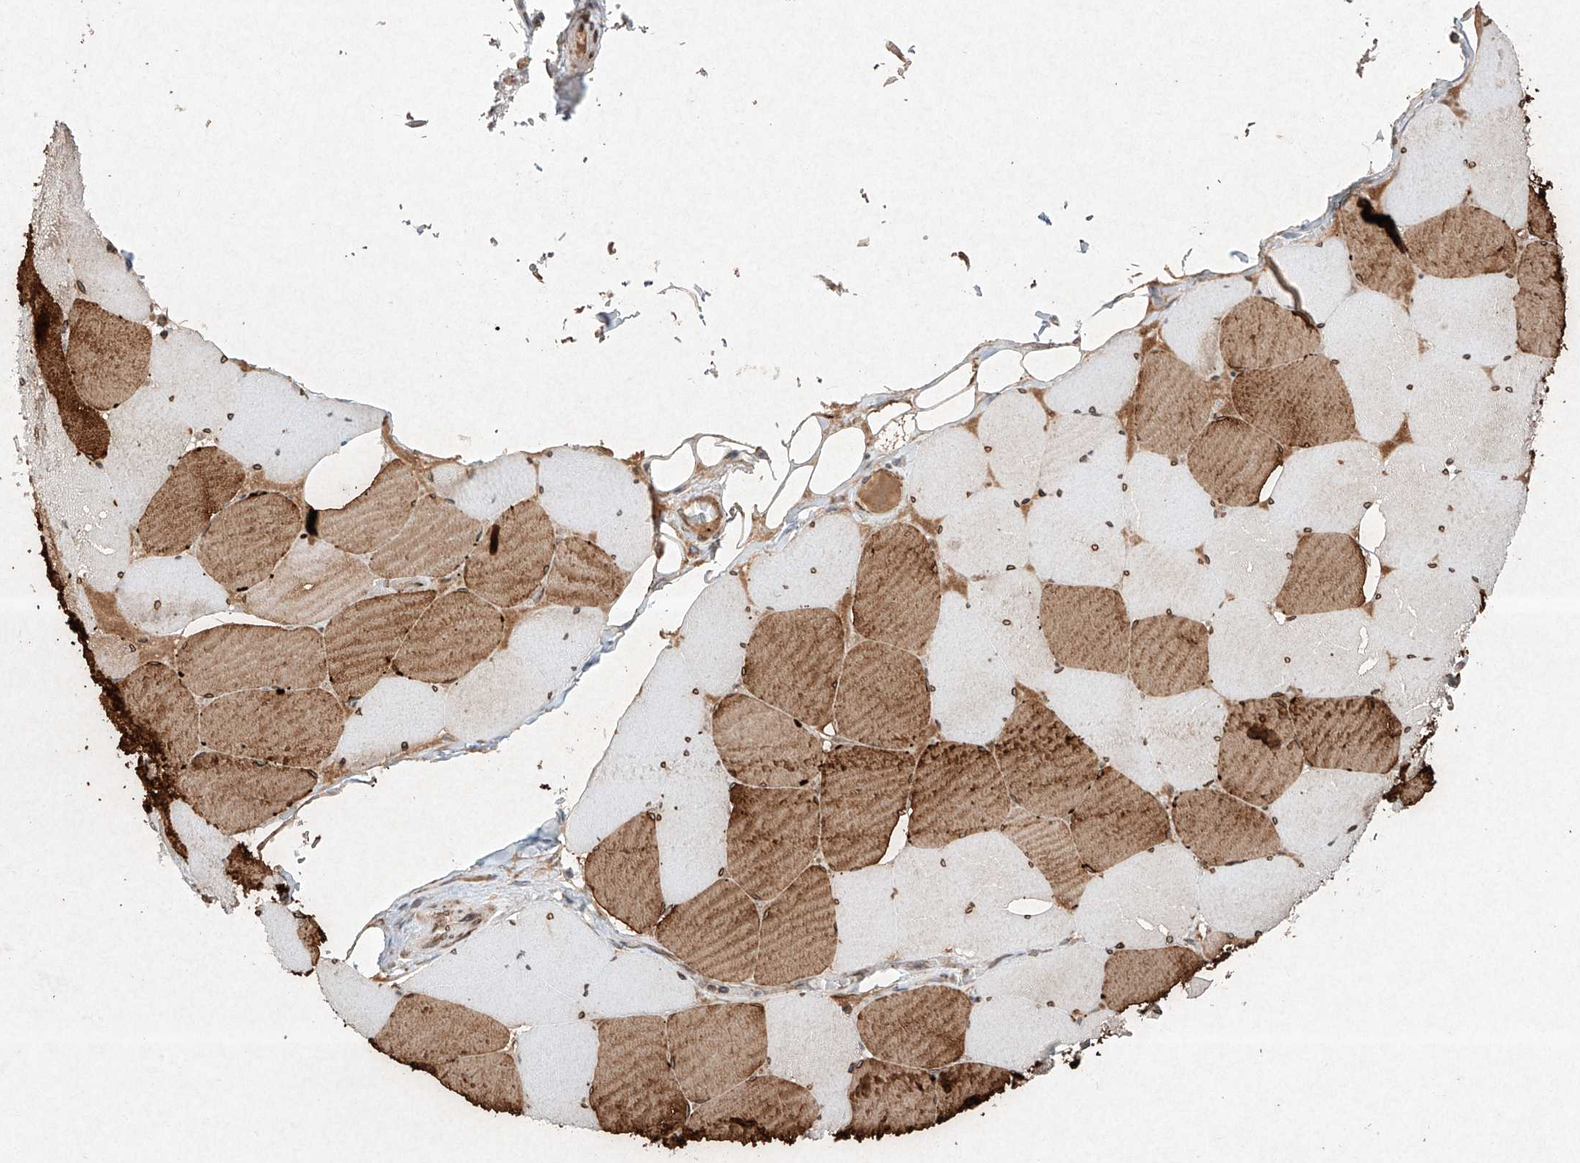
{"staining": {"intensity": "strong", "quantity": "25%-75%", "location": "cytoplasmic/membranous"}, "tissue": "skeletal muscle", "cell_type": "Myocytes", "image_type": "normal", "snomed": [{"axis": "morphology", "description": "Normal tissue, NOS"}, {"axis": "topography", "description": "Skeletal muscle"}, {"axis": "topography", "description": "Head-Neck"}], "caption": "Protein staining of unremarkable skeletal muscle demonstrates strong cytoplasmic/membranous expression in about 25%-75% of myocytes.", "gene": "SEMA3B", "patient": {"sex": "male", "age": 66}}